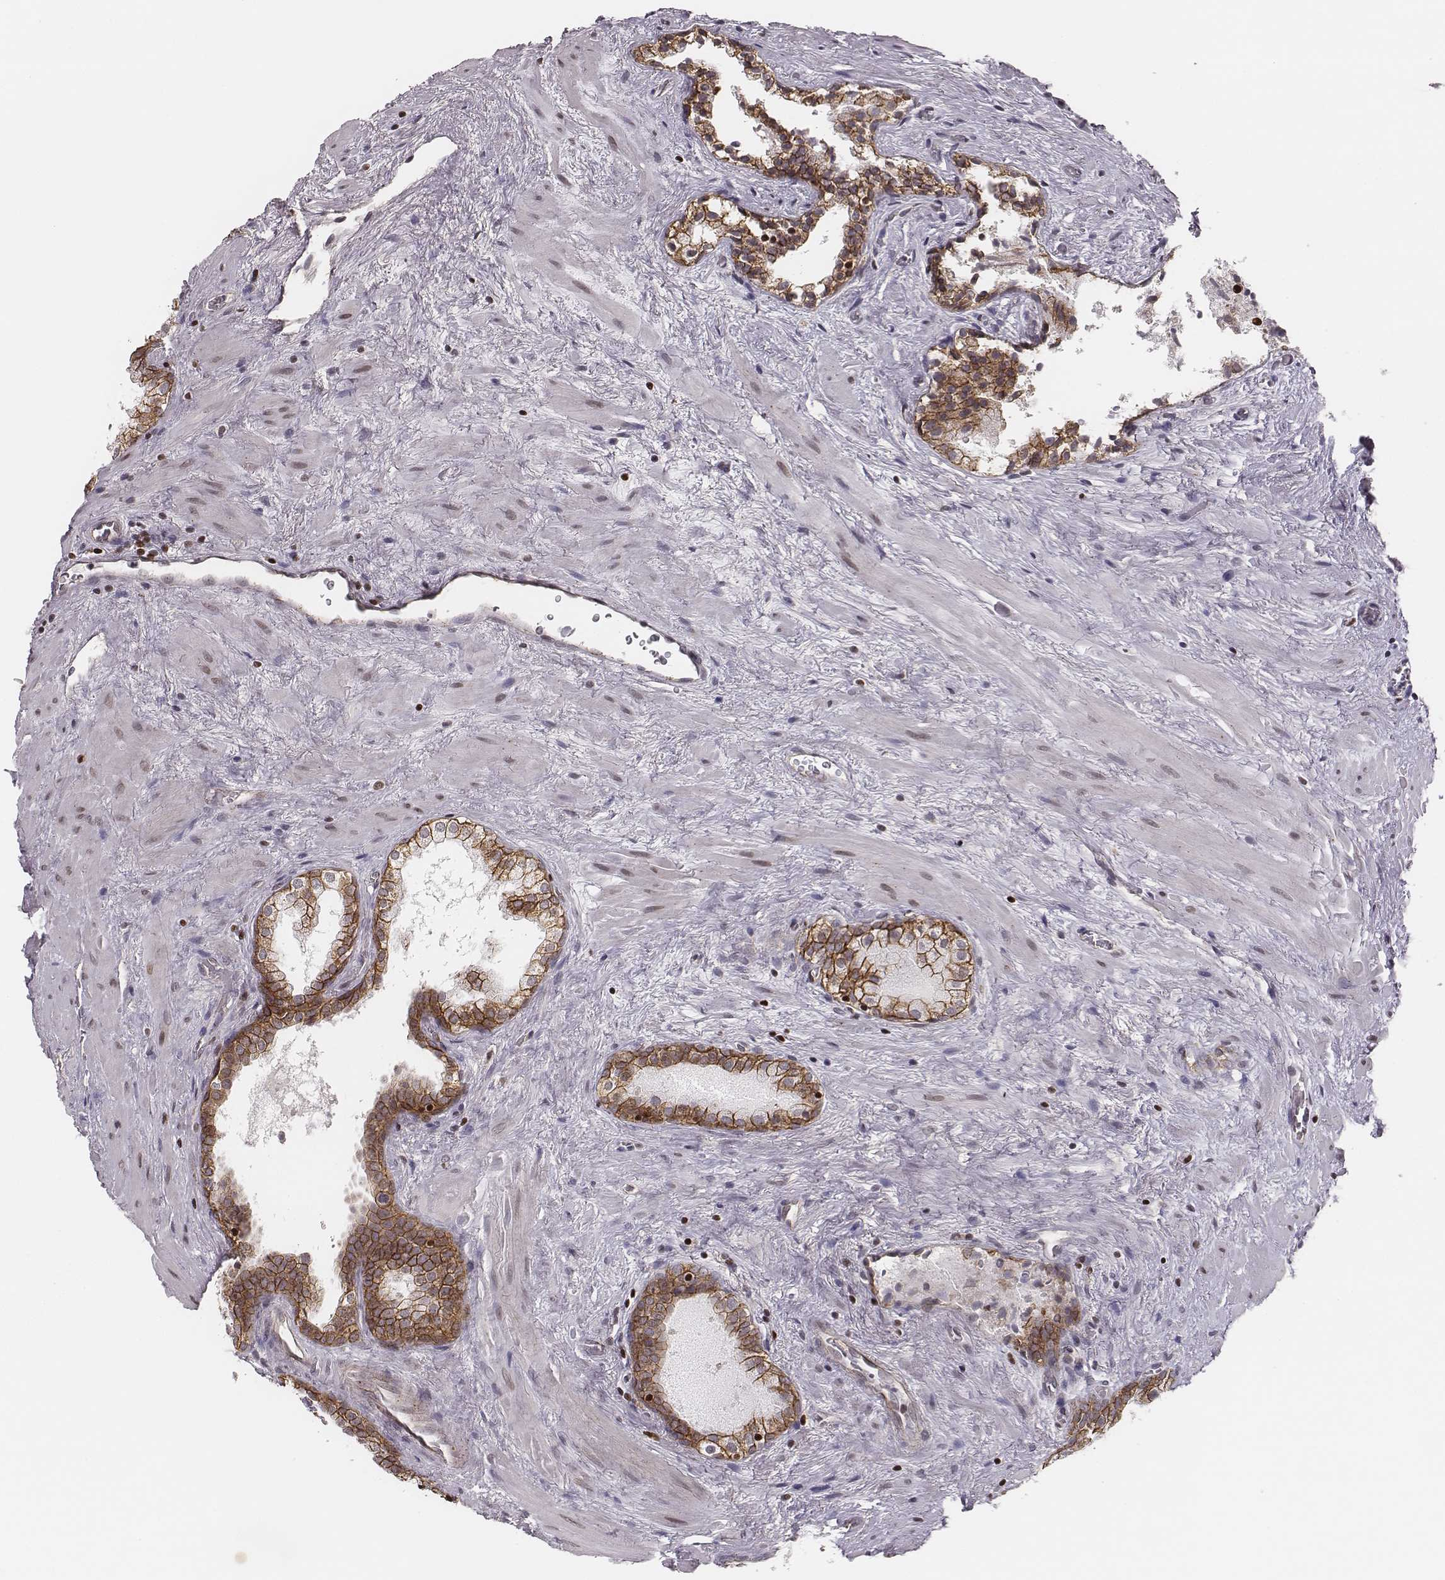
{"staining": {"intensity": "moderate", "quantity": ">75%", "location": "cytoplasmic/membranous"}, "tissue": "prostate cancer", "cell_type": "Tumor cells", "image_type": "cancer", "snomed": [{"axis": "morphology", "description": "Adenocarcinoma, NOS"}, {"axis": "topography", "description": "Prostate"}], "caption": "Human prostate cancer (adenocarcinoma) stained with a protein marker demonstrates moderate staining in tumor cells.", "gene": "WDR59", "patient": {"sex": "male", "age": 66}}